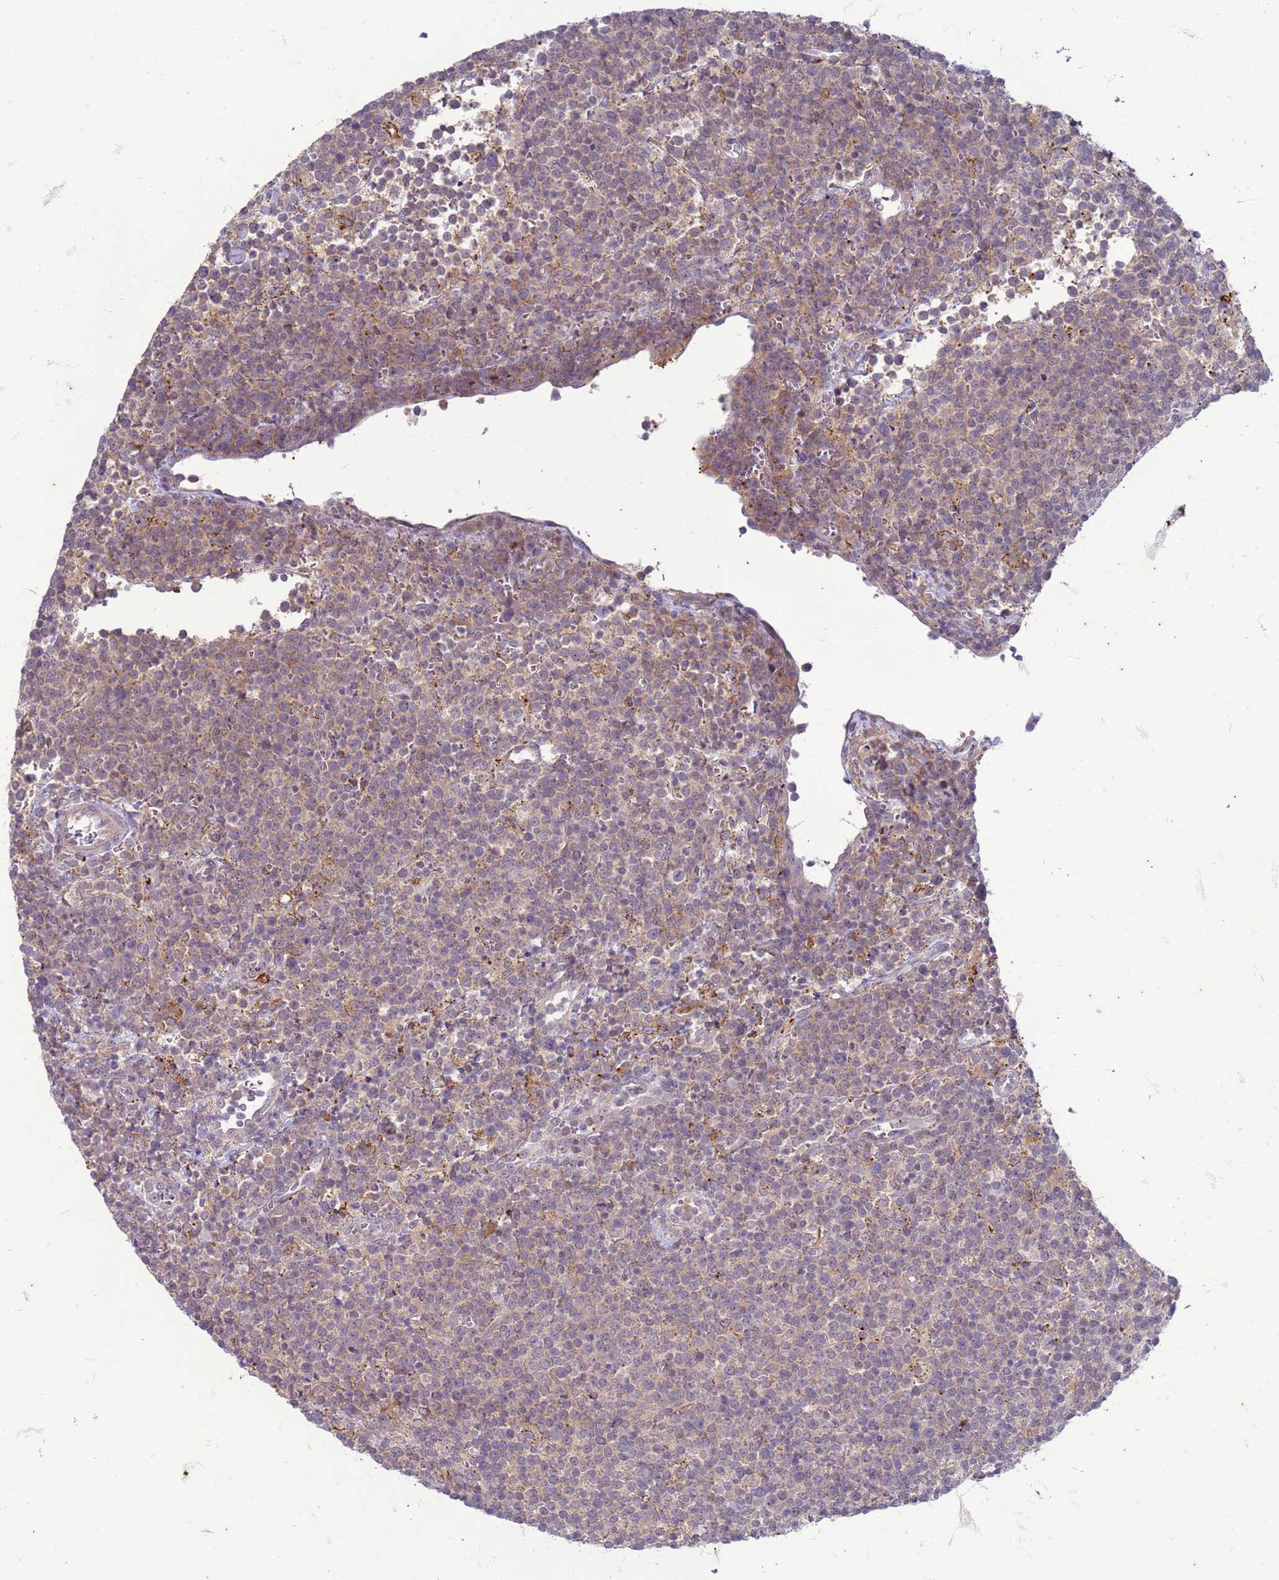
{"staining": {"intensity": "weak", "quantity": "<25%", "location": "cytoplasmic/membranous"}, "tissue": "lymphoma", "cell_type": "Tumor cells", "image_type": "cancer", "snomed": [{"axis": "morphology", "description": "Malignant lymphoma, non-Hodgkin's type, High grade"}, {"axis": "topography", "description": "Lymph node"}], "caption": "There is no significant expression in tumor cells of malignant lymphoma, non-Hodgkin's type (high-grade). (DAB IHC, high magnification).", "gene": "SLC15A3", "patient": {"sex": "male", "age": 61}}